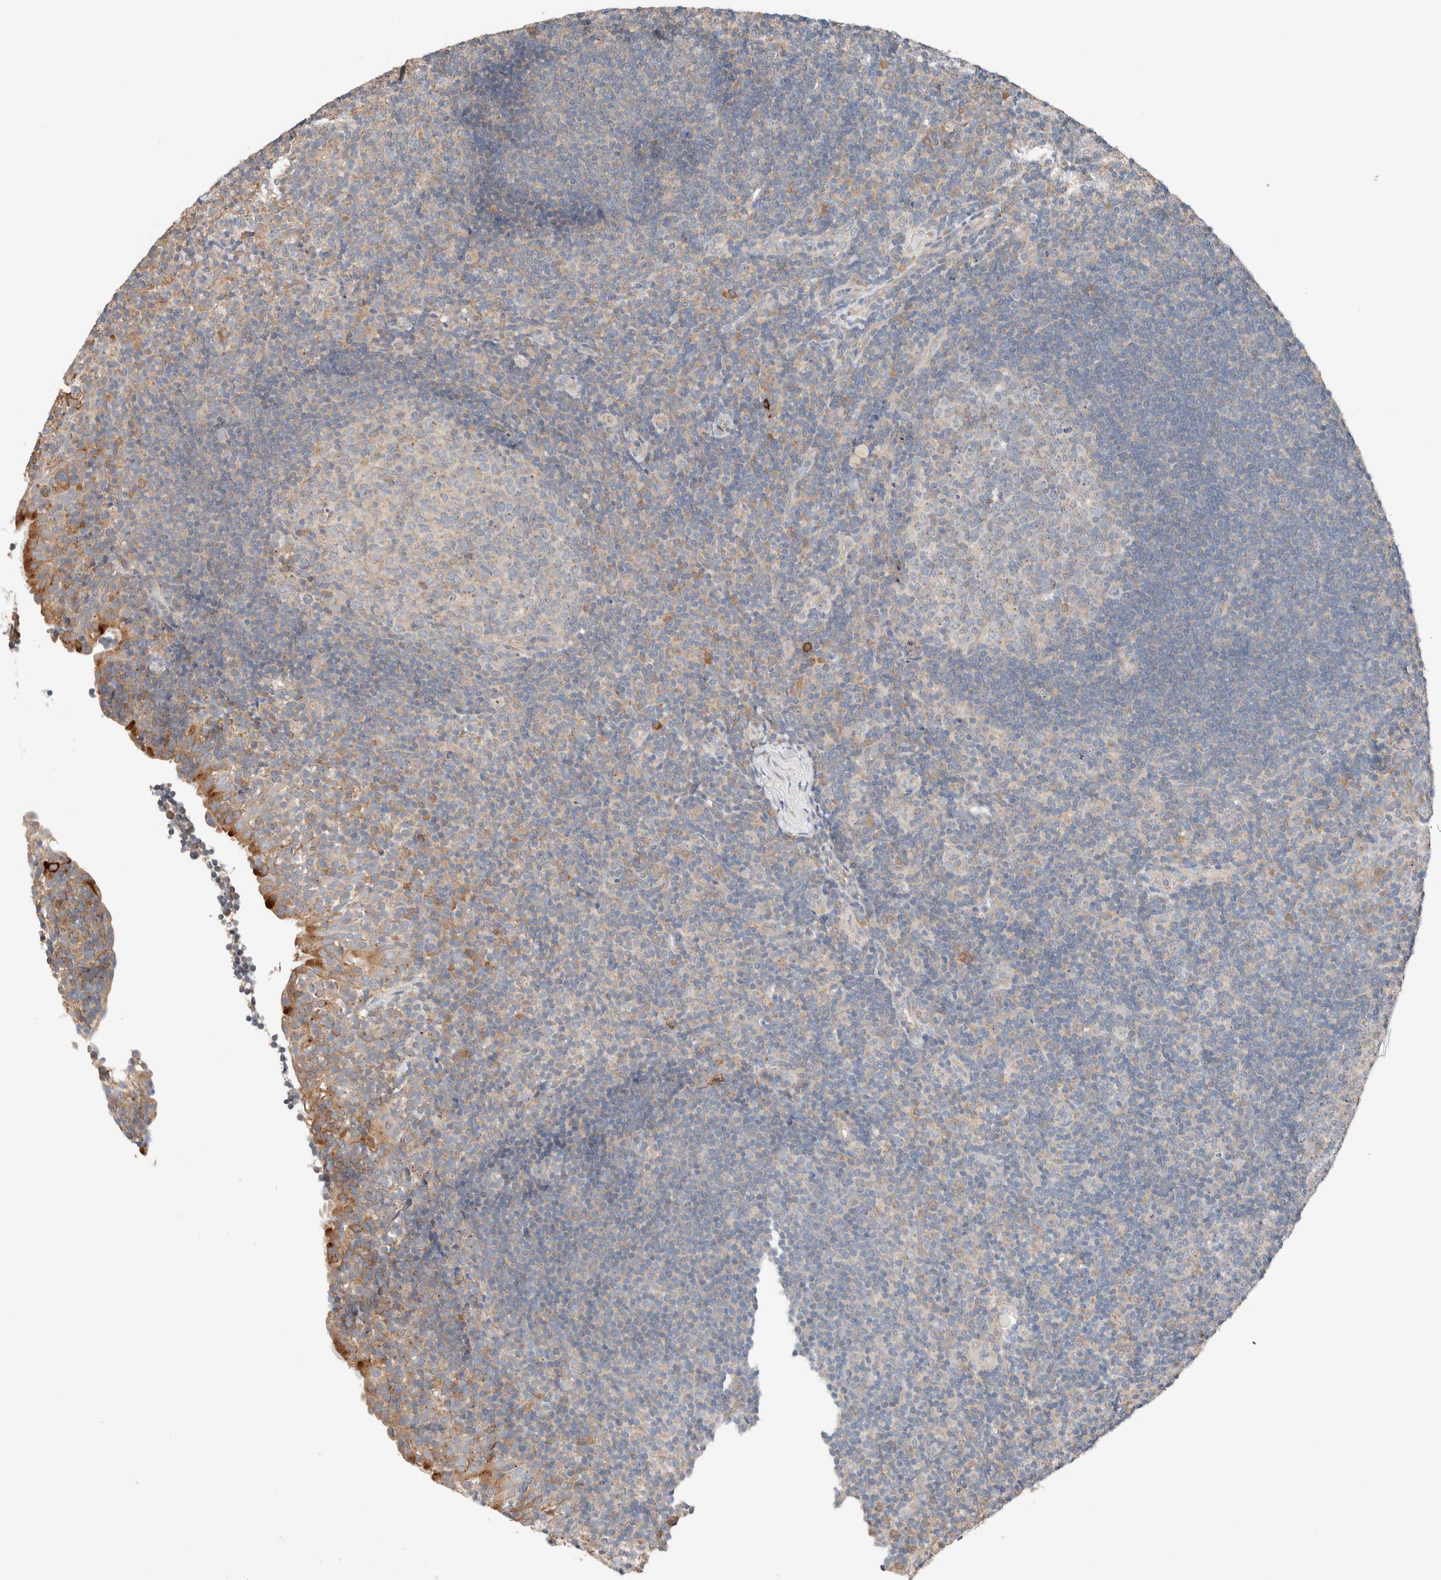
{"staining": {"intensity": "moderate", "quantity": "<25%", "location": "cytoplasmic/membranous"}, "tissue": "tonsil", "cell_type": "Germinal center cells", "image_type": "normal", "snomed": [{"axis": "morphology", "description": "Normal tissue, NOS"}, {"axis": "topography", "description": "Tonsil"}], "caption": "The immunohistochemical stain shows moderate cytoplasmic/membranous positivity in germinal center cells of normal tonsil. (DAB IHC with brightfield microscopy, high magnification).", "gene": "PCM1", "patient": {"sex": "female", "age": 40}}